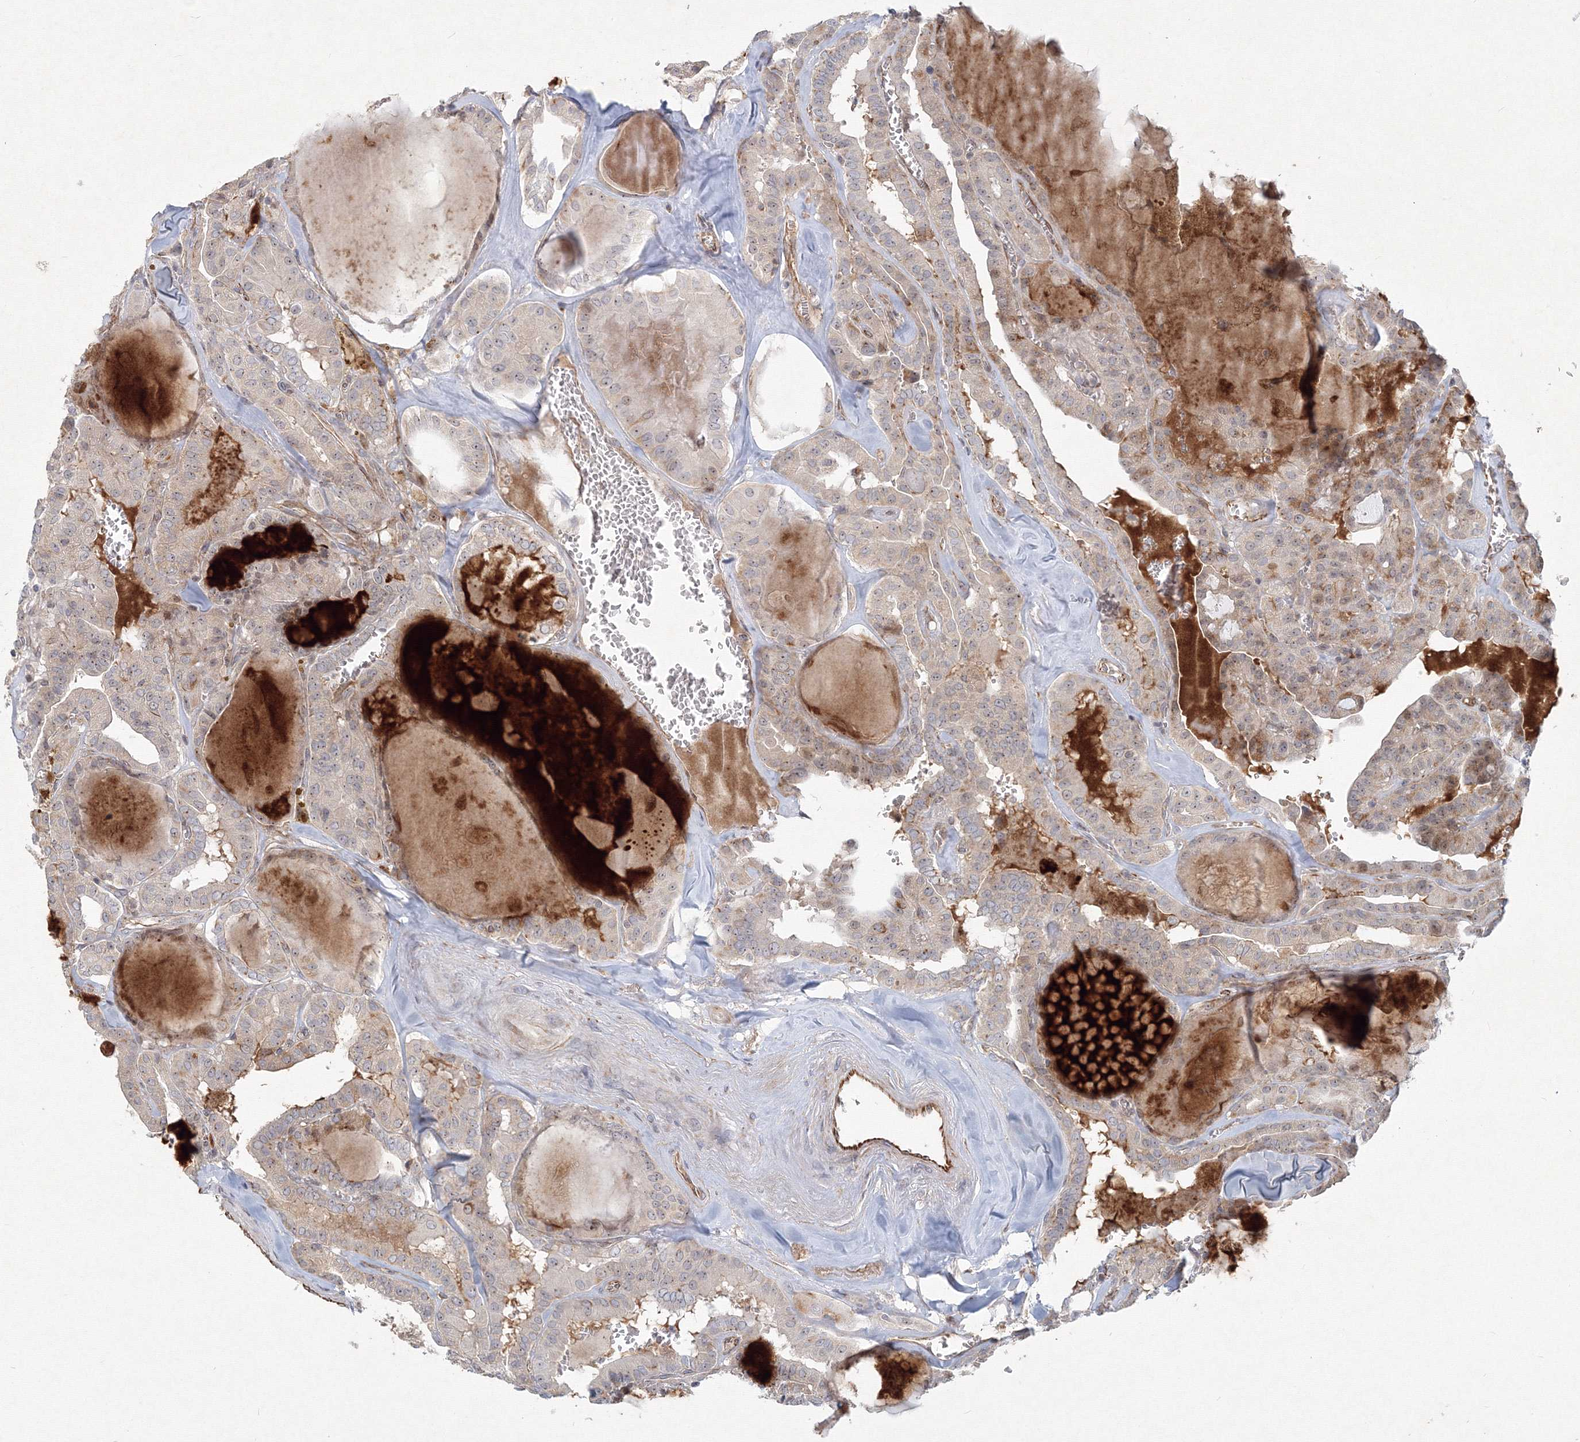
{"staining": {"intensity": "moderate", "quantity": "<25%", "location": "nuclear"}, "tissue": "thyroid cancer", "cell_type": "Tumor cells", "image_type": "cancer", "snomed": [{"axis": "morphology", "description": "Papillary adenocarcinoma, NOS"}, {"axis": "topography", "description": "Thyroid gland"}], "caption": "A micrograph of thyroid cancer stained for a protein displays moderate nuclear brown staining in tumor cells.", "gene": "WDR49", "patient": {"sex": "male", "age": 52}}